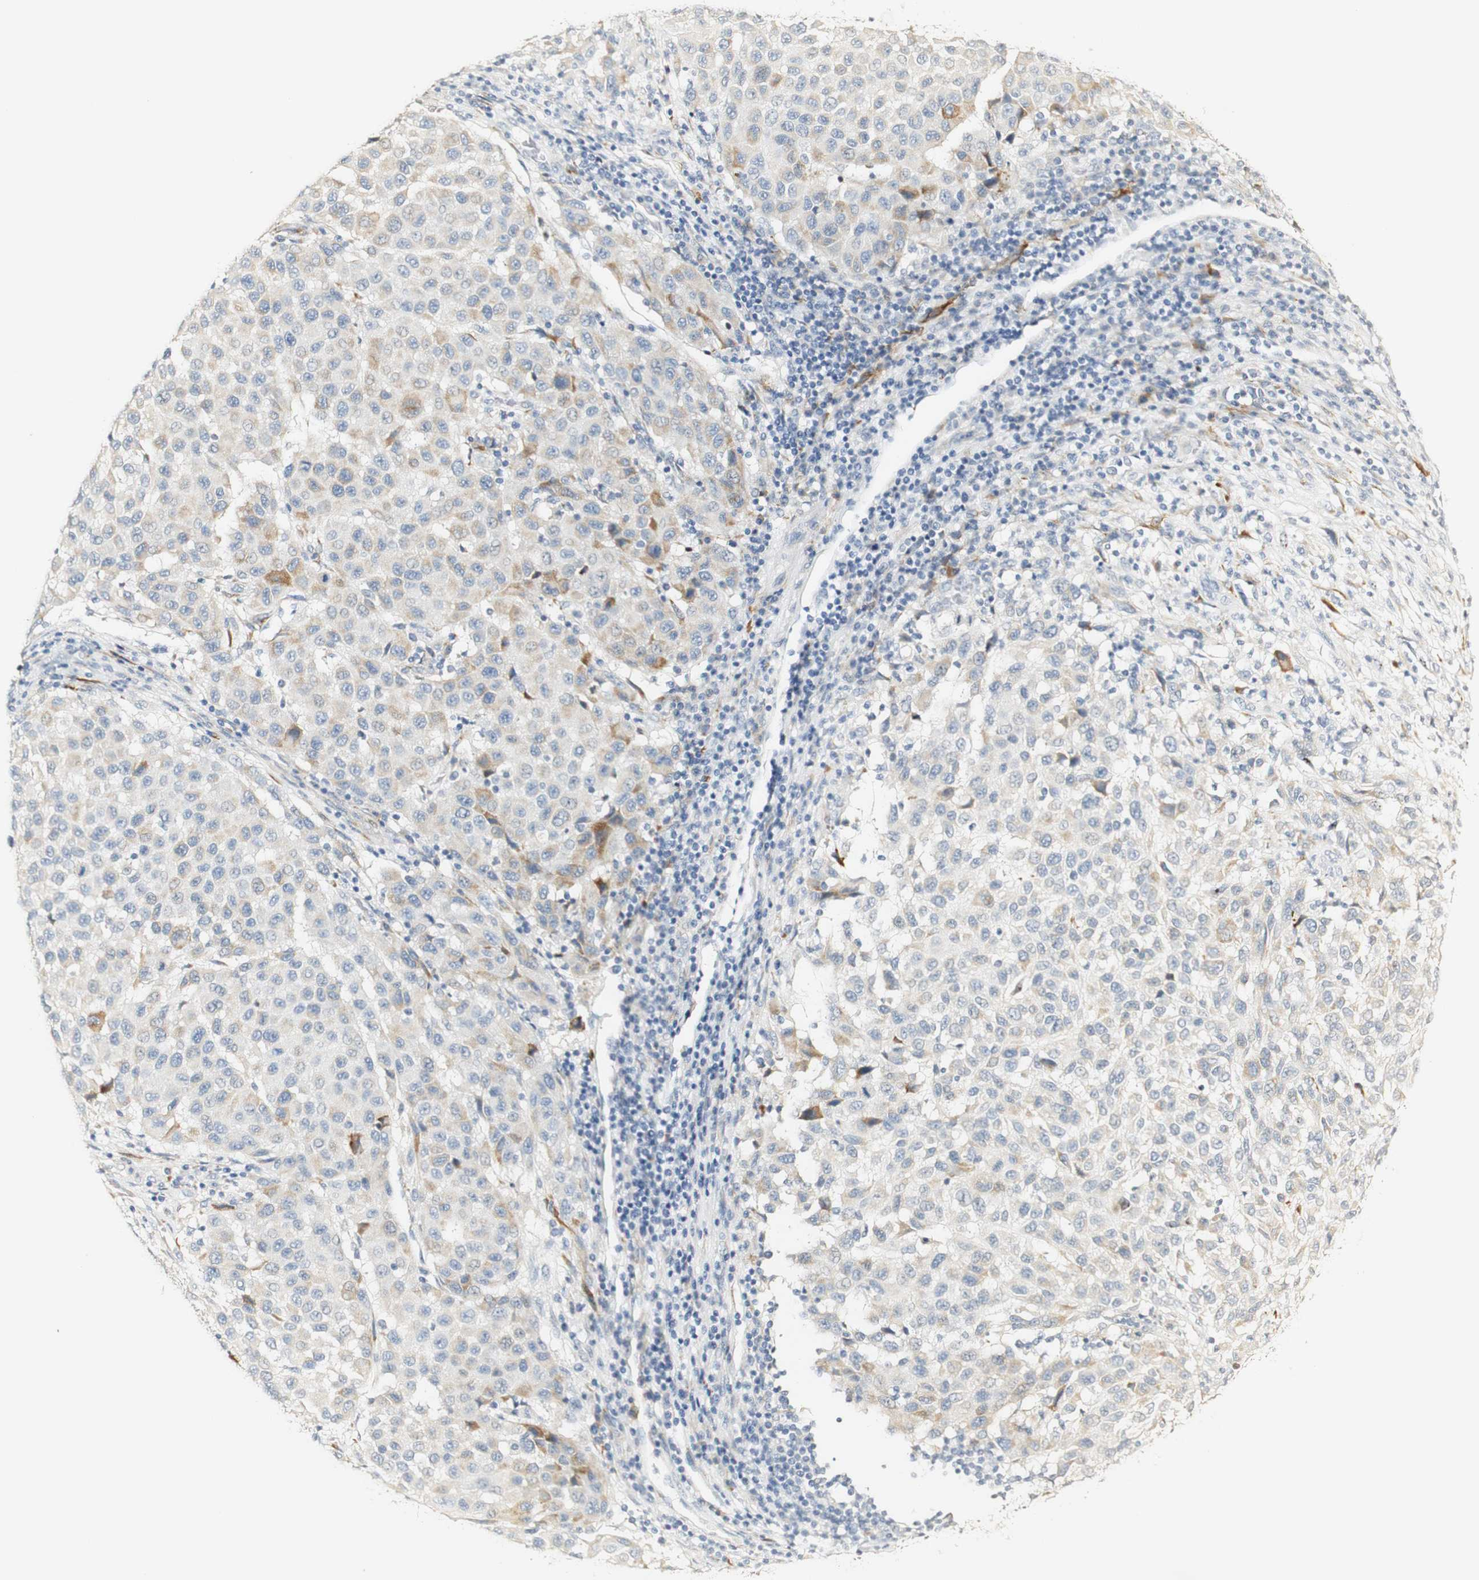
{"staining": {"intensity": "weak", "quantity": "<25%", "location": "cytoplasmic/membranous"}, "tissue": "melanoma", "cell_type": "Tumor cells", "image_type": "cancer", "snomed": [{"axis": "morphology", "description": "Malignant melanoma, Metastatic site"}, {"axis": "topography", "description": "Lymph node"}], "caption": "High power microscopy histopathology image of an immunohistochemistry photomicrograph of melanoma, revealing no significant staining in tumor cells.", "gene": "FMO3", "patient": {"sex": "male", "age": 61}}